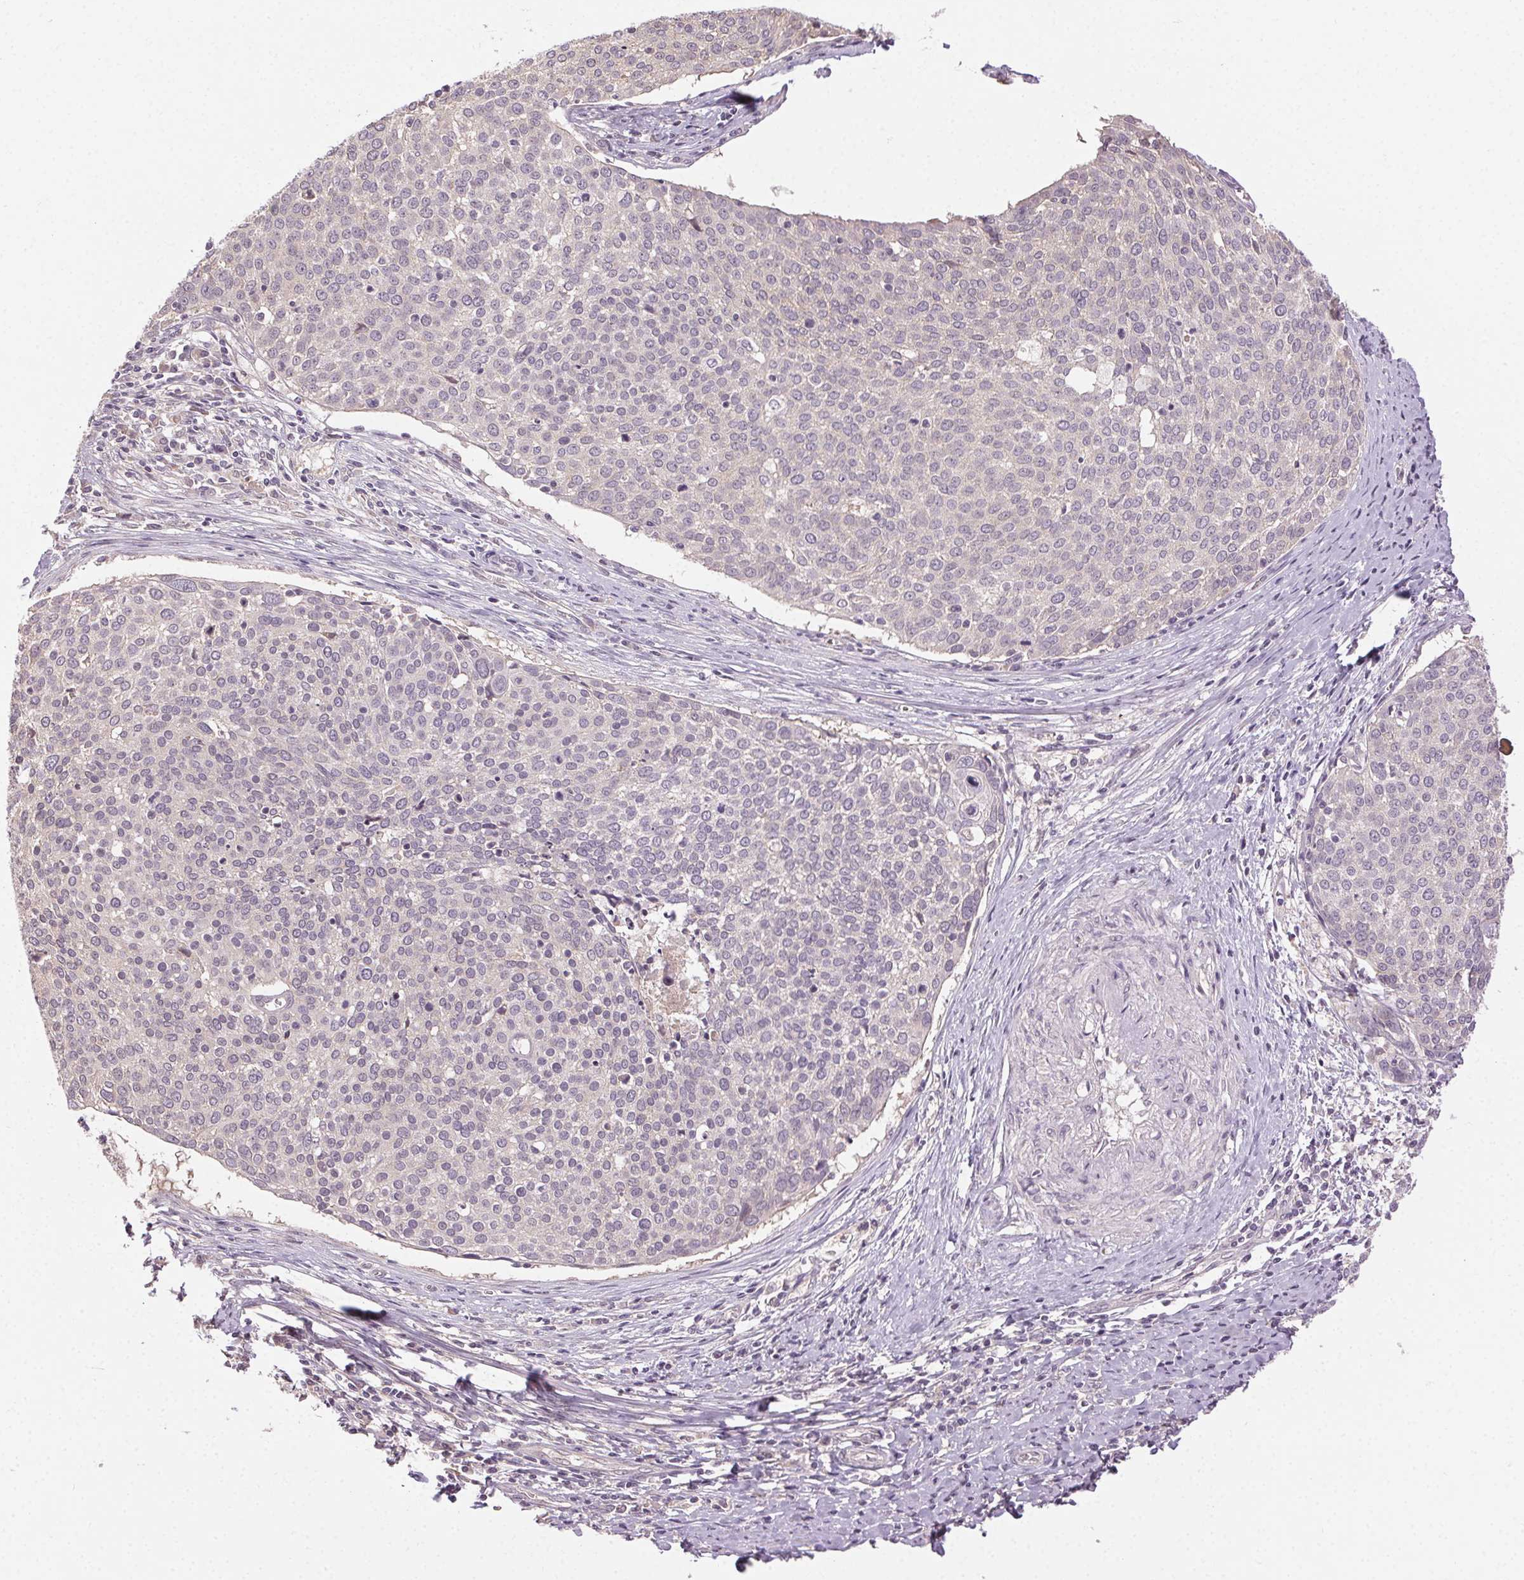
{"staining": {"intensity": "negative", "quantity": "none", "location": "none"}, "tissue": "cervical cancer", "cell_type": "Tumor cells", "image_type": "cancer", "snomed": [{"axis": "morphology", "description": "Squamous cell carcinoma, NOS"}, {"axis": "topography", "description": "Cervix"}], "caption": "A histopathology image of cervical cancer (squamous cell carcinoma) stained for a protein exhibits no brown staining in tumor cells.", "gene": "ATP1B3", "patient": {"sex": "female", "age": 39}}